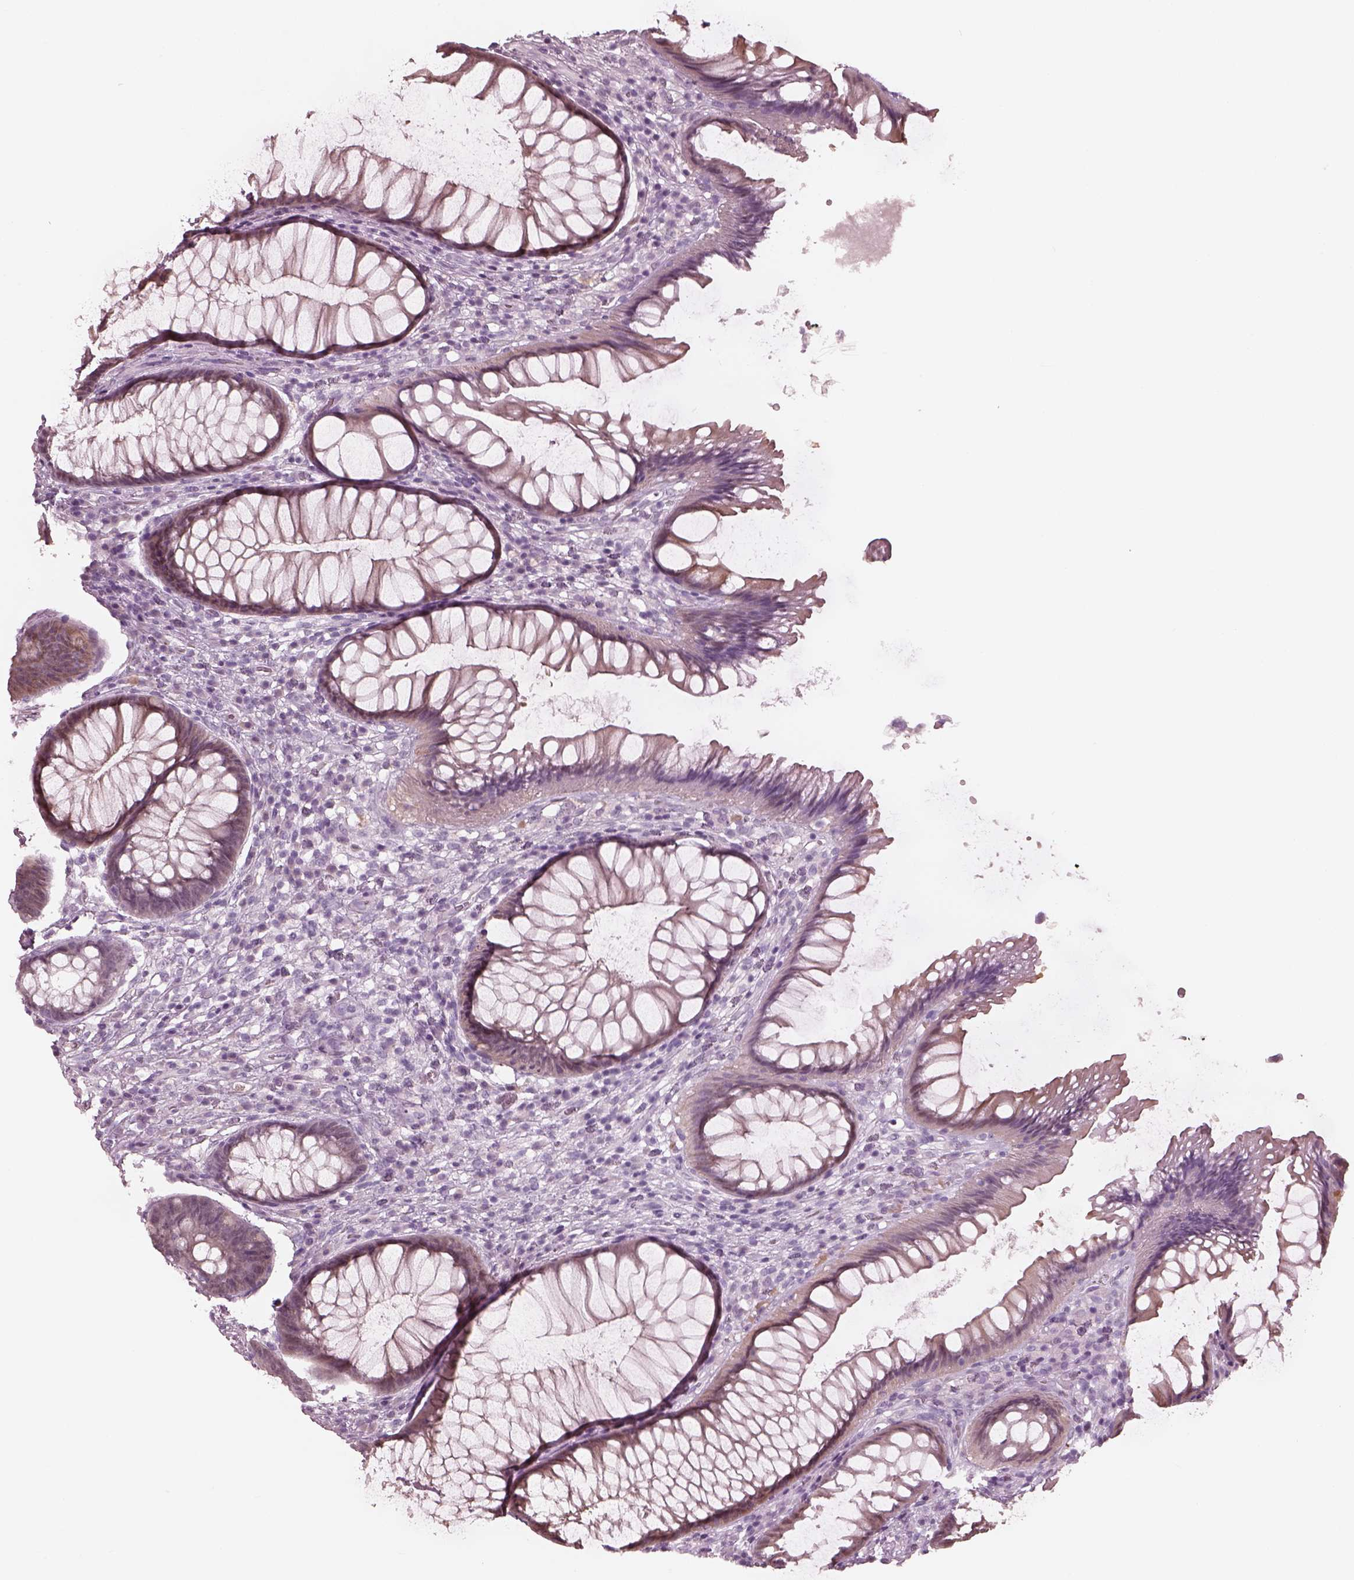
{"staining": {"intensity": "weak", "quantity": "25%-75%", "location": "cytoplasmic/membranous"}, "tissue": "rectum", "cell_type": "Glandular cells", "image_type": "normal", "snomed": [{"axis": "morphology", "description": "Normal tissue, NOS"}, {"axis": "topography", "description": "Smooth muscle"}, {"axis": "topography", "description": "Rectum"}], "caption": "Glandular cells show low levels of weak cytoplasmic/membranous positivity in approximately 25%-75% of cells in benign human rectum.", "gene": "C2orf81", "patient": {"sex": "male", "age": 53}}